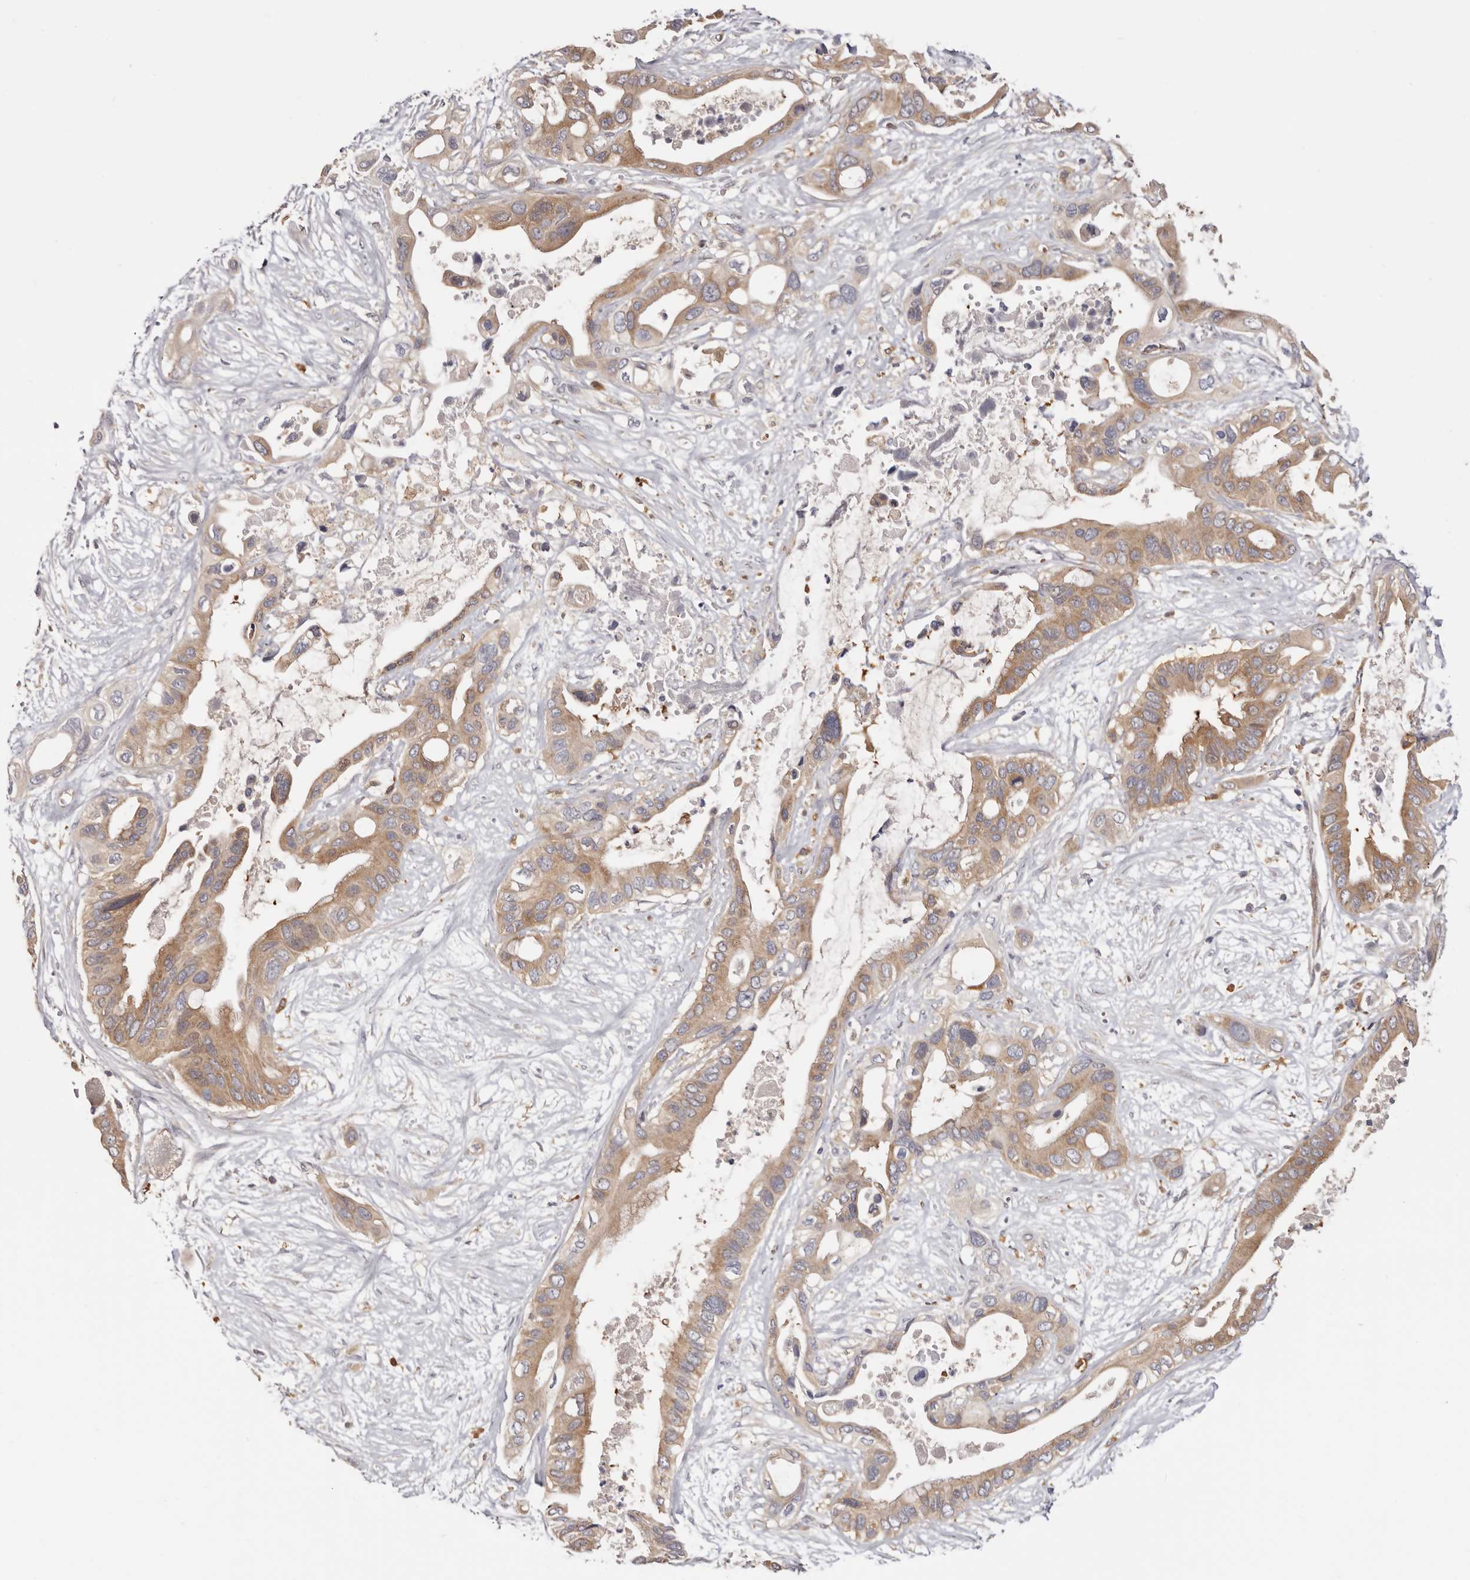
{"staining": {"intensity": "moderate", "quantity": ">75%", "location": "cytoplasmic/membranous"}, "tissue": "pancreatic cancer", "cell_type": "Tumor cells", "image_type": "cancer", "snomed": [{"axis": "morphology", "description": "Adenocarcinoma, NOS"}, {"axis": "topography", "description": "Pancreas"}], "caption": "IHC histopathology image of pancreatic adenocarcinoma stained for a protein (brown), which shows medium levels of moderate cytoplasmic/membranous positivity in approximately >75% of tumor cells.", "gene": "LAP3", "patient": {"sex": "male", "age": 66}}